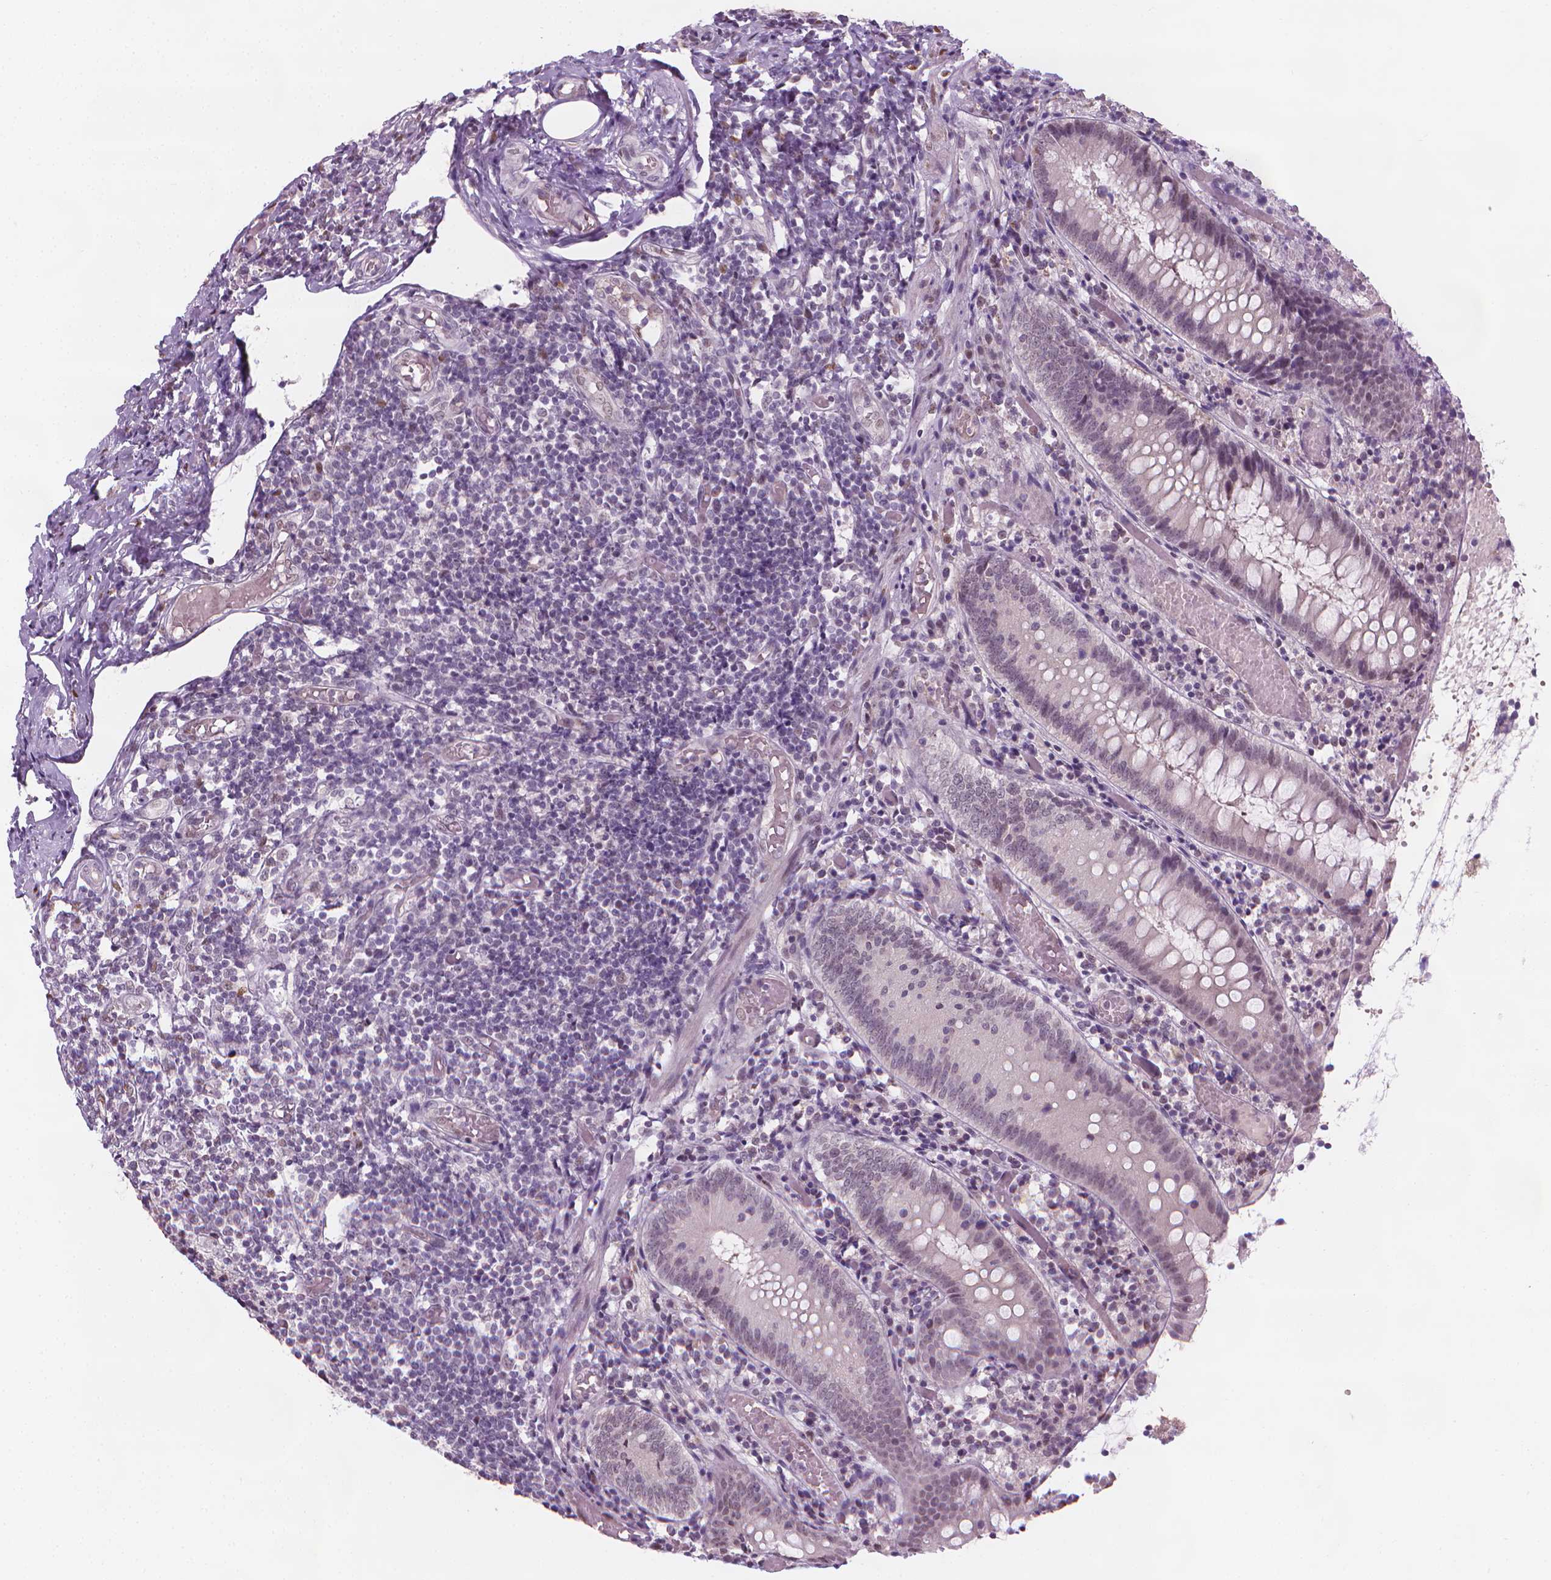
{"staining": {"intensity": "weak", "quantity": "<25%", "location": "nuclear"}, "tissue": "appendix", "cell_type": "Glandular cells", "image_type": "normal", "snomed": [{"axis": "morphology", "description": "Normal tissue, NOS"}, {"axis": "topography", "description": "Appendix"}], "caption": "This is a image of IHC staining of unremarkable appendix, which shows no positivity in glandular cells.", "gene": "CDKN1C", "patient": {"sex": "female", "age": 32}}